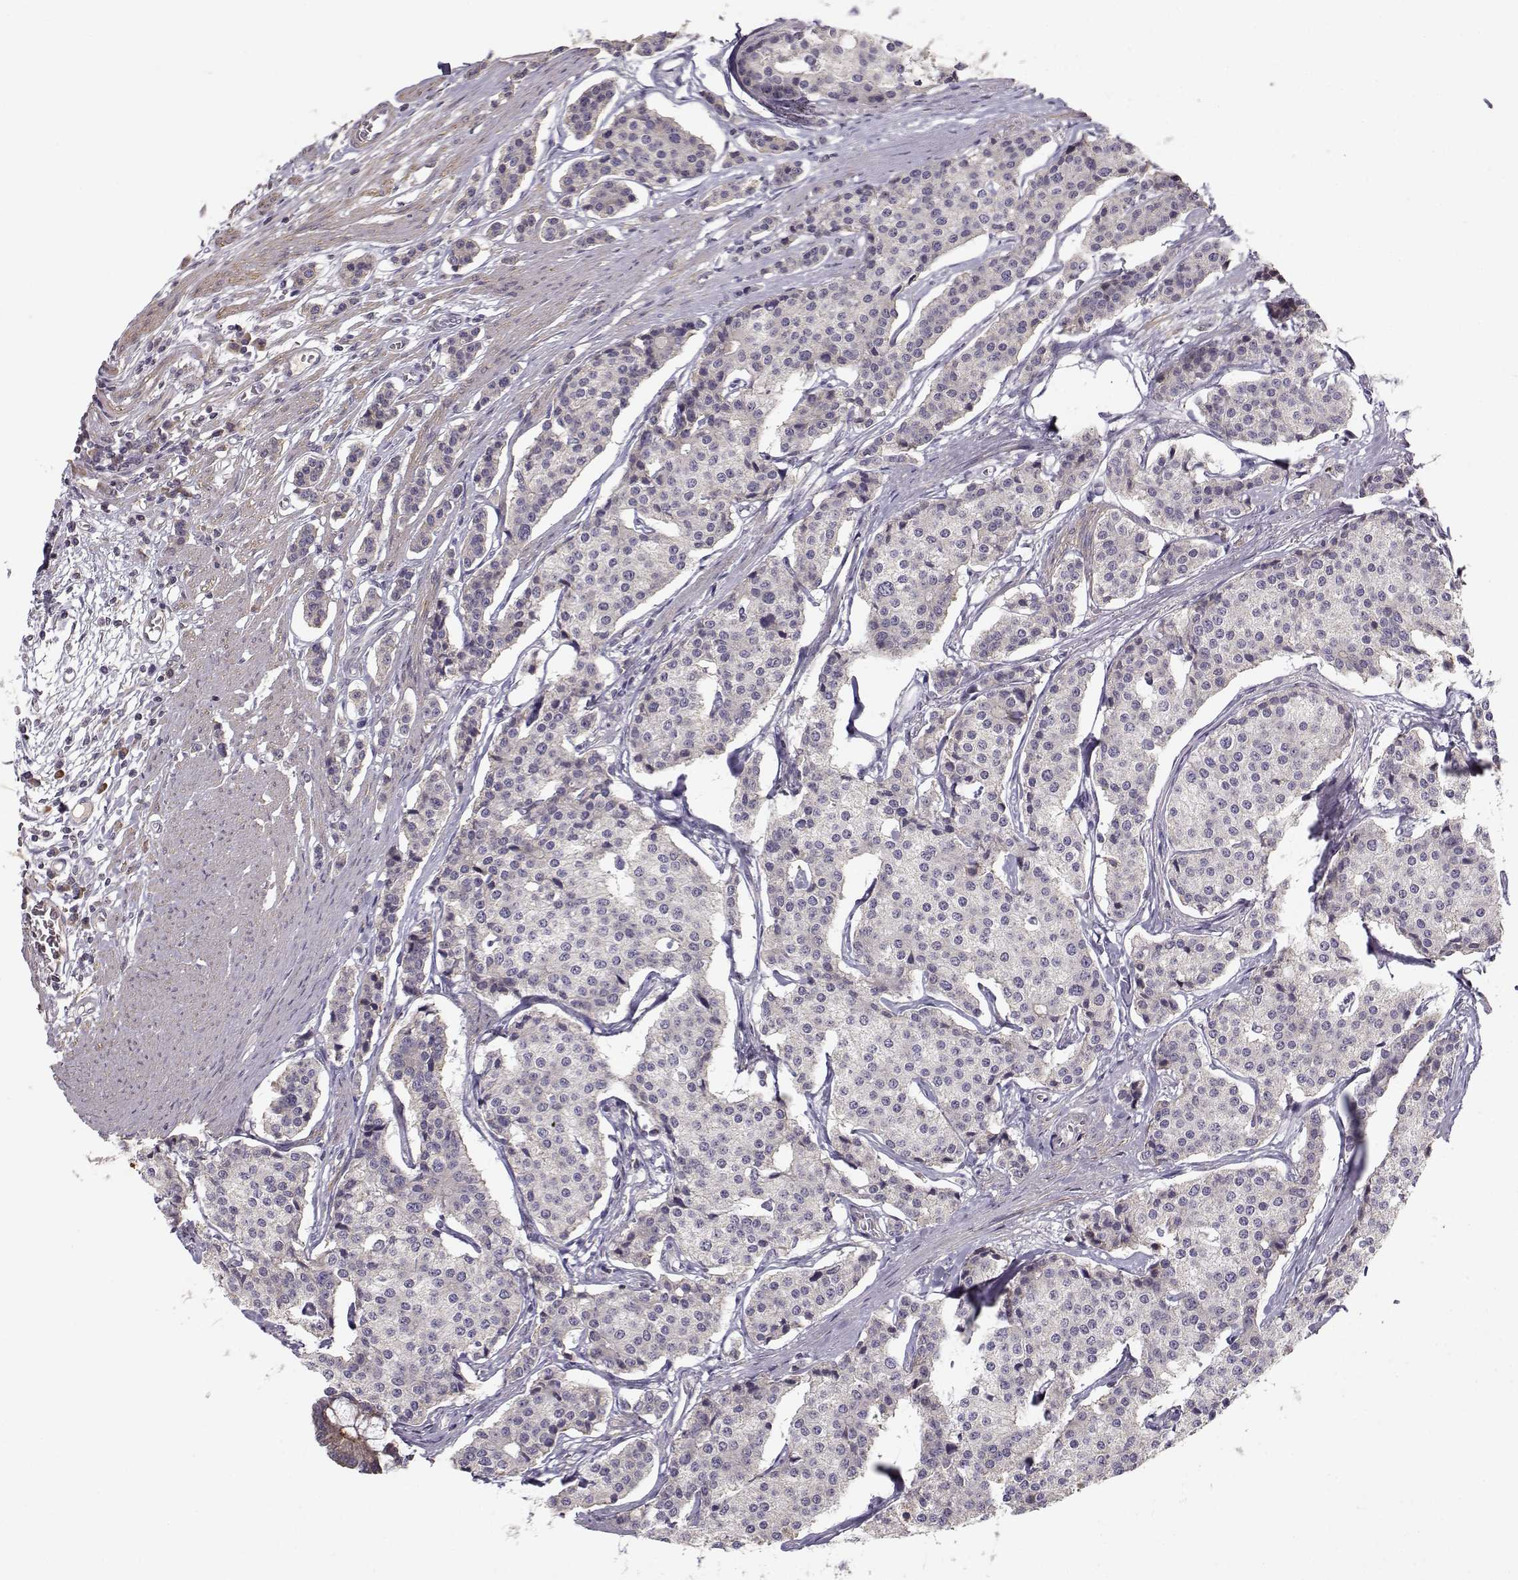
{"staining": {"intensity": "negative", "quantity": "none", "location": "none"}, "tissue": "carcinoid", "cell_type": "Tumor cells", "image_type": "cancer", "snomed": [{"axis": "morphology", "description": "Carcinoid, malignant, NOS"}, {"axis": "topography", "description": "Small intestine"}], "caption": "This is an immunohistochemistry photomicrograph of human carcinoid (malignant). There is no staining in tumor cells.", "gene": "ENTPD8", "patient": {"sex": "female", "age": 65}}